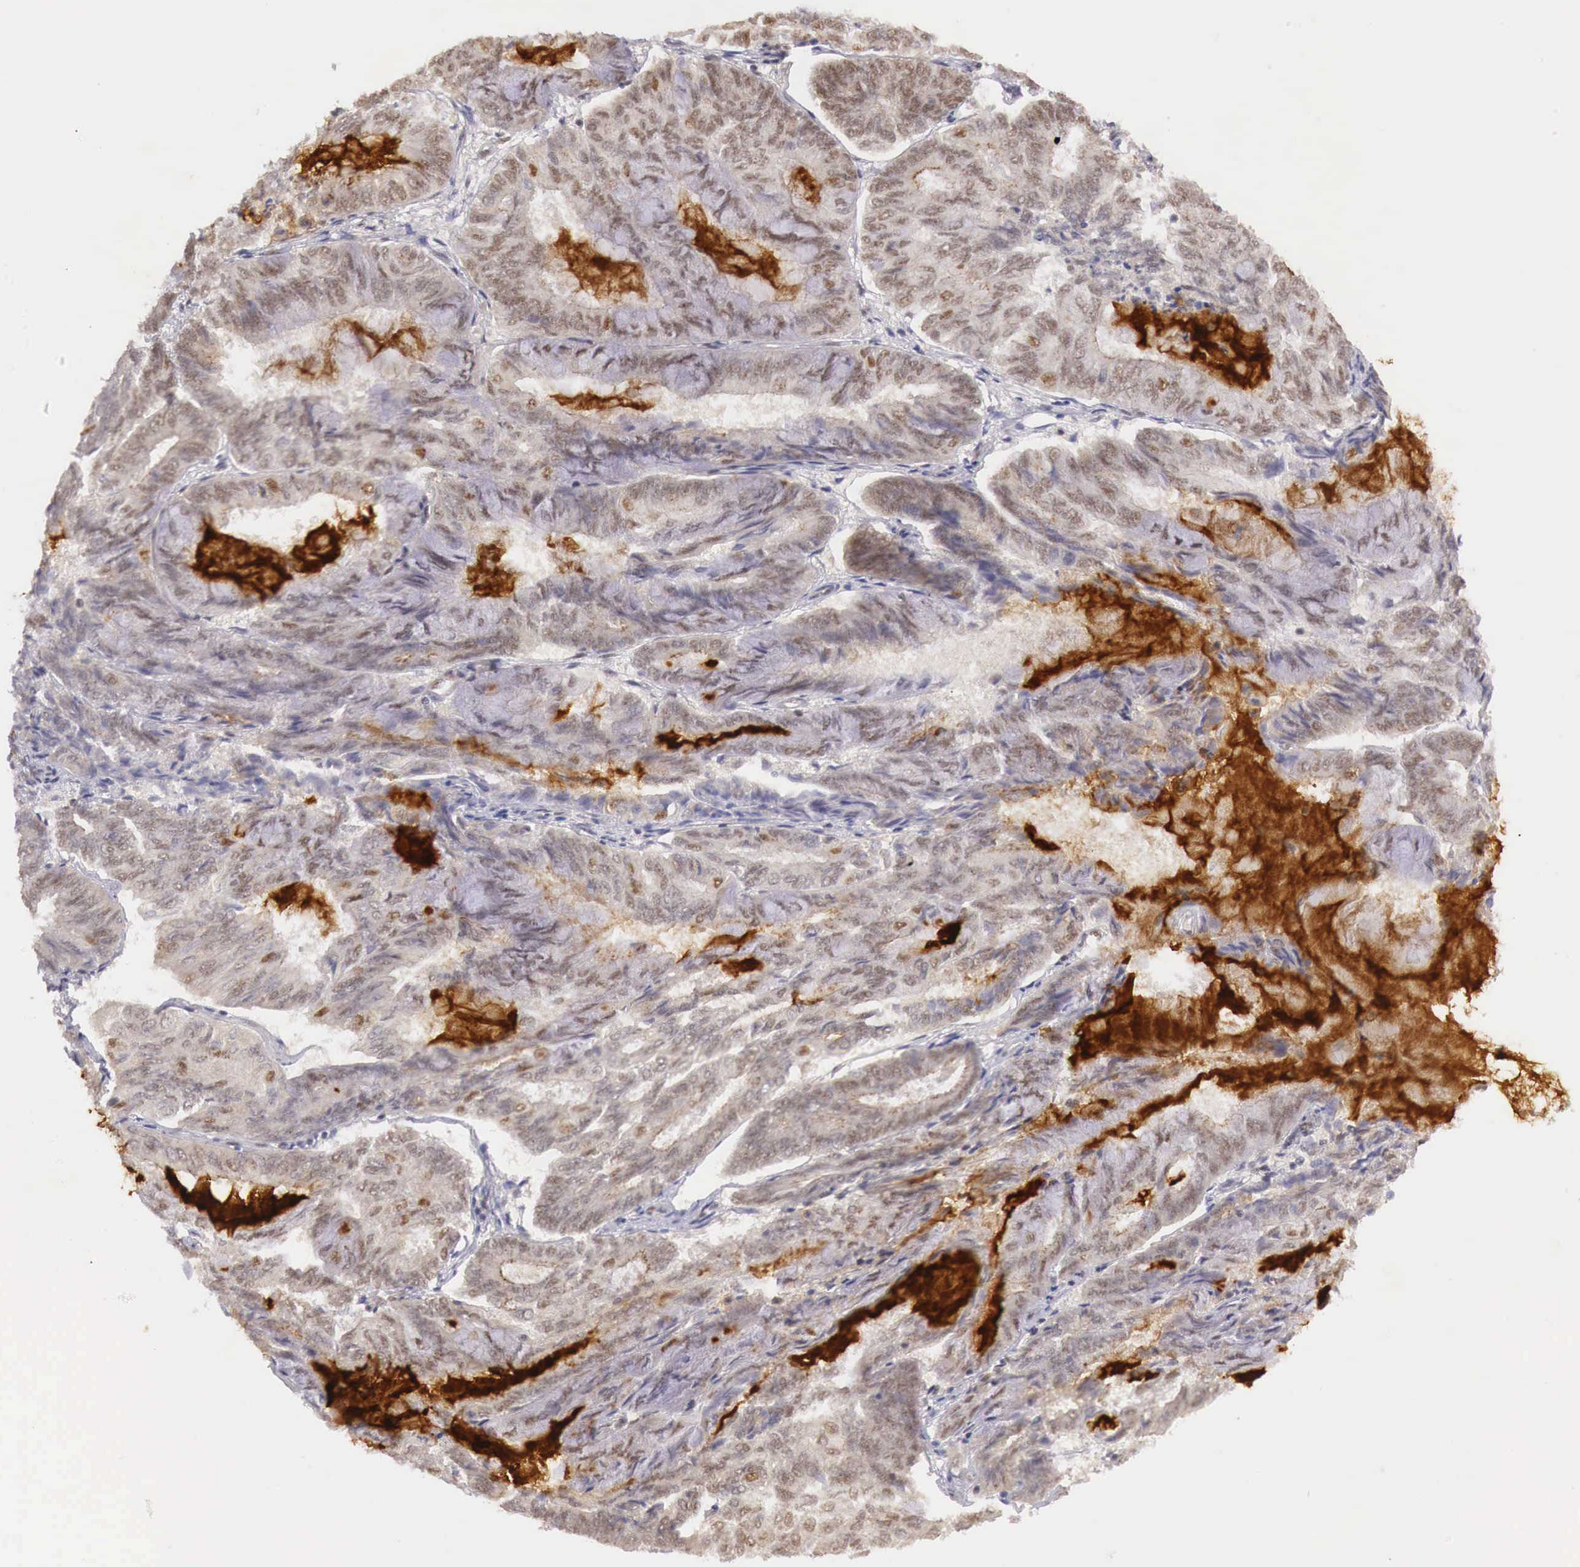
{"staining": {"intensity": "weak", "quantity": ">75%", "location": "cytoplasmic/membranous,nuclear"}, "tissue": "endometrial cancer", "cell_type": "Tumor cells", "image_type": "cancer", "snomed": [{"axis": "morphology", "description": "Adenocarcinoma, NOS"}, {"axis": "topography", "description": "Endometrium"}], "caption": "Protein staining of endometrial cancer (adenocarcinoma) tissue shows weak cytoplasmic/membranous and nuclear staining in about >75% of tumor cells. Nuclei are stained in blue.", "gene": "GPKOW", "patient": {"sex": "female", "age": 59}}